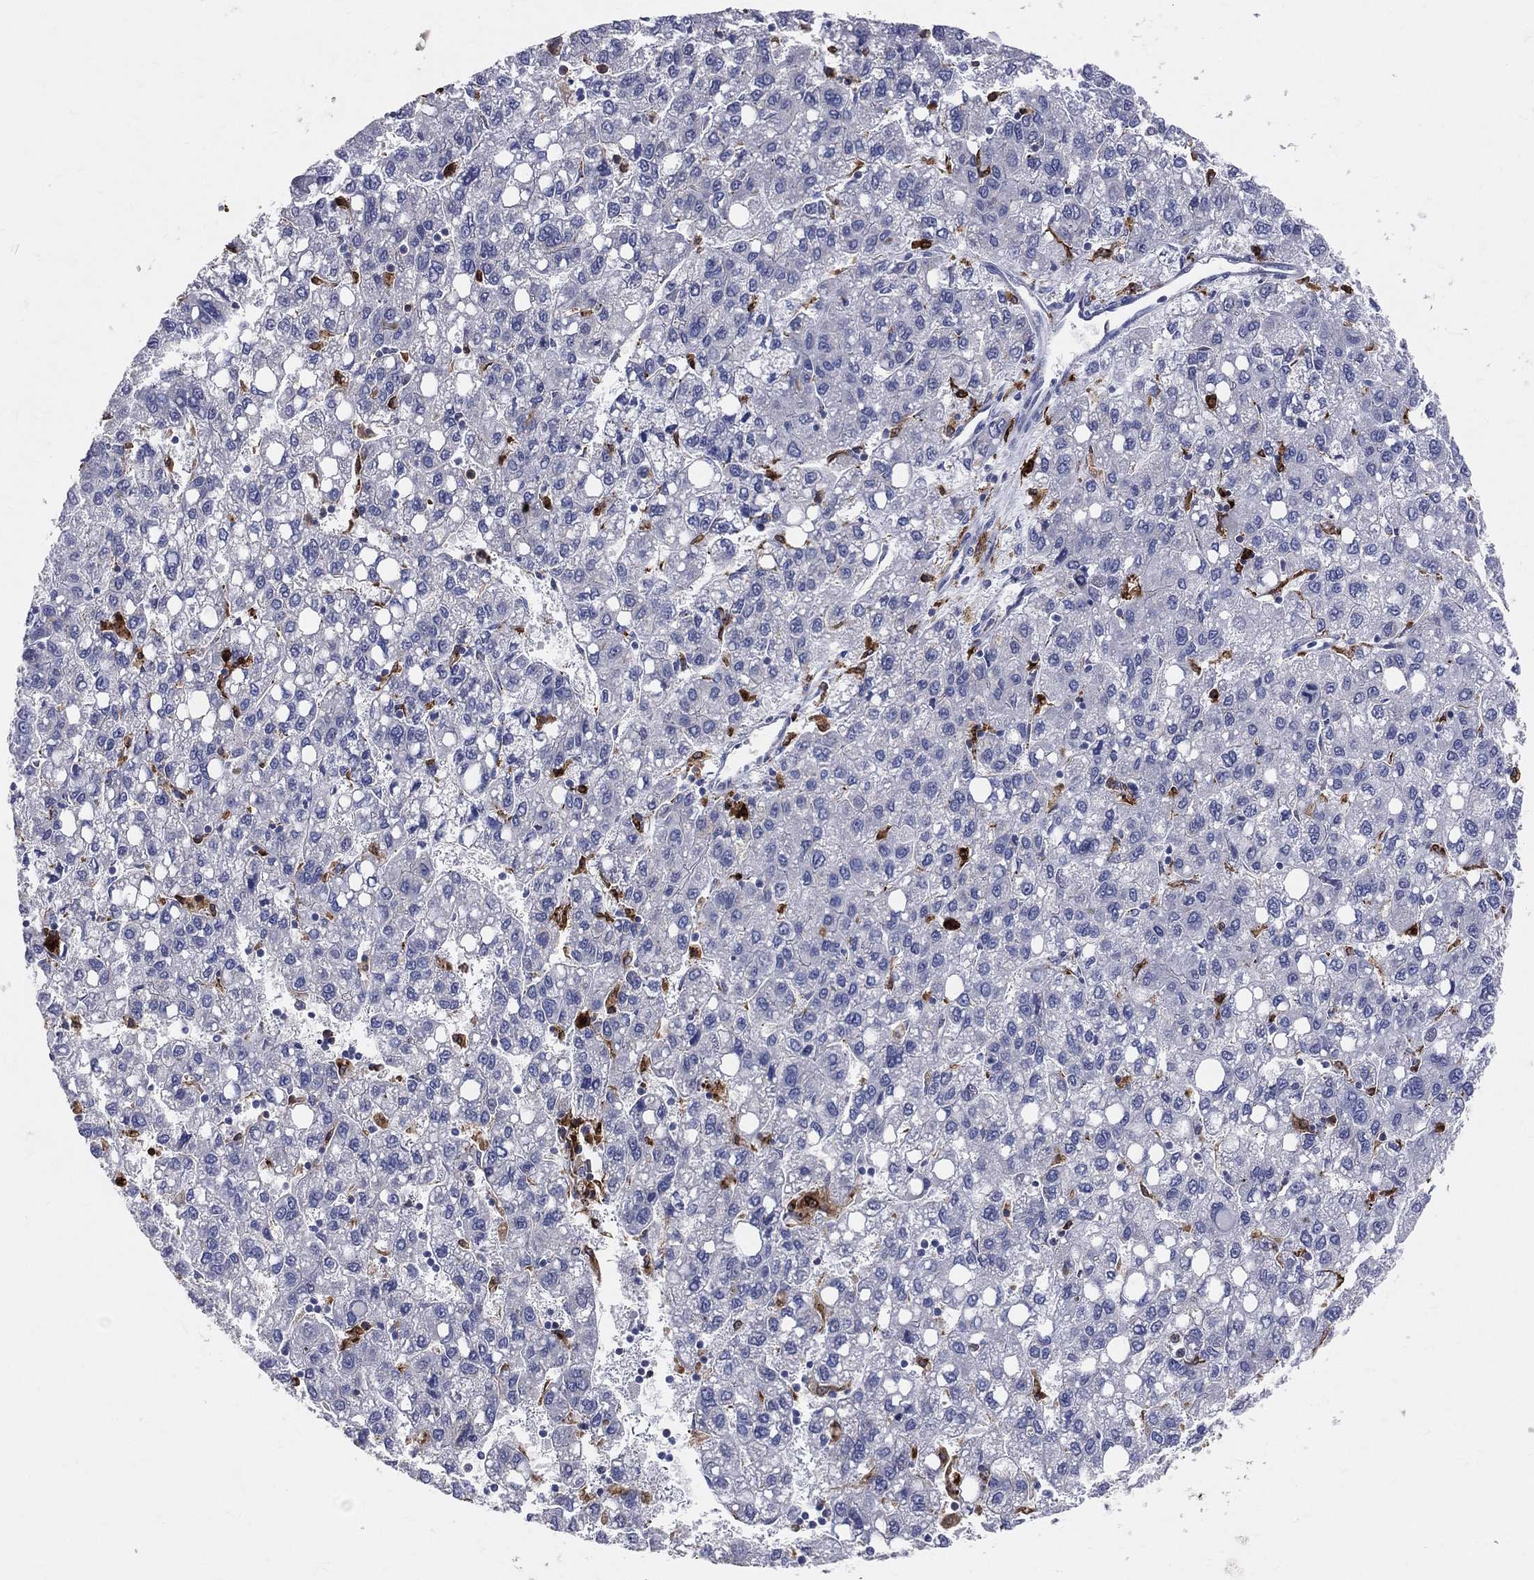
{"staining": {"intensity": "negative", "quantity": "none", "location": "none"}, "tissue": "liver cancer", "cell_type": "Tumor cells", "image_type": "cancer", "snomed": [{"axis": "morphology", "description": "Carcinoma, Hepatocellular, NOS"}, {"axis": "topography", "description": "Liver"}], "caption": "High magnification brightfield microscopy of hepatocellular carcinoma (liver) stained with DAB (3,3'-diaminobenzidine) (brown) and counterstained with hematoxylin (blue): tumor cells show no significant positivity. The staining was performed using DAB (3,3'-diaminobenzidine) to visualize the protein expression in brown, while the nuclei were stained in blue with hematoxylin (Magnification: 20x).", "gene": "CD74", "patient": {"sex": "female", "age": 82}}